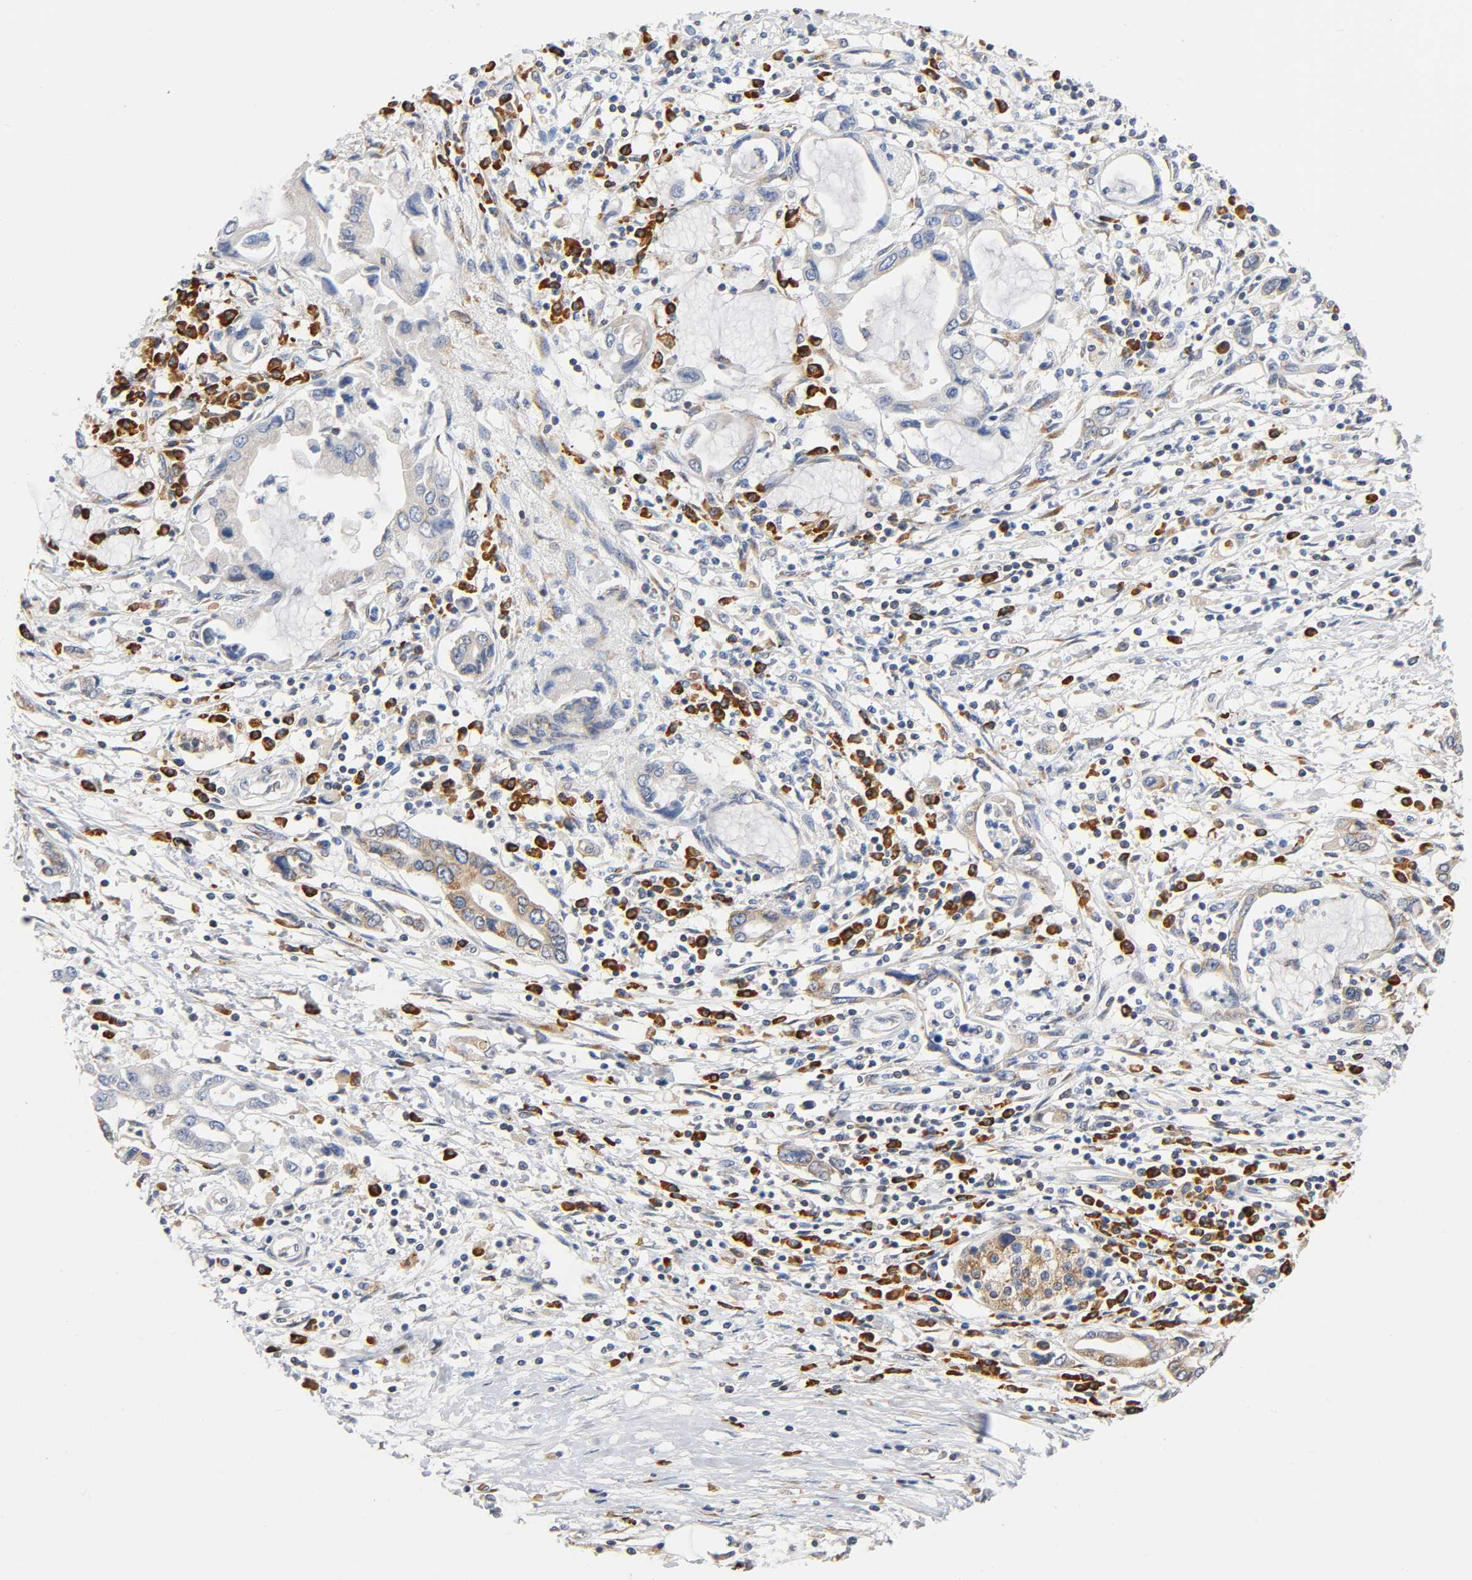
{"staining": {"intensity": "weak", "quantity": ">75%", "location": "cytoplasmic/membranous"}, "tissue": "pancreatic cancer", "cell_type": "Tumor cells", "image_type": "cancer", "snomed": [{"axis": "morphology", "description": "Adenocarcinoma, NOS"}, {"axis": "topography", "description": "Pancreas"}], "caption": "IHC (DAB) staining of human pancreatic adenocarcinoma demonstrates weak cytoplasmic/membranous protein expression in about >75% of tumor cells.", "gene": "UCKL1", "patient": {"sex": "female", "age": 57}}